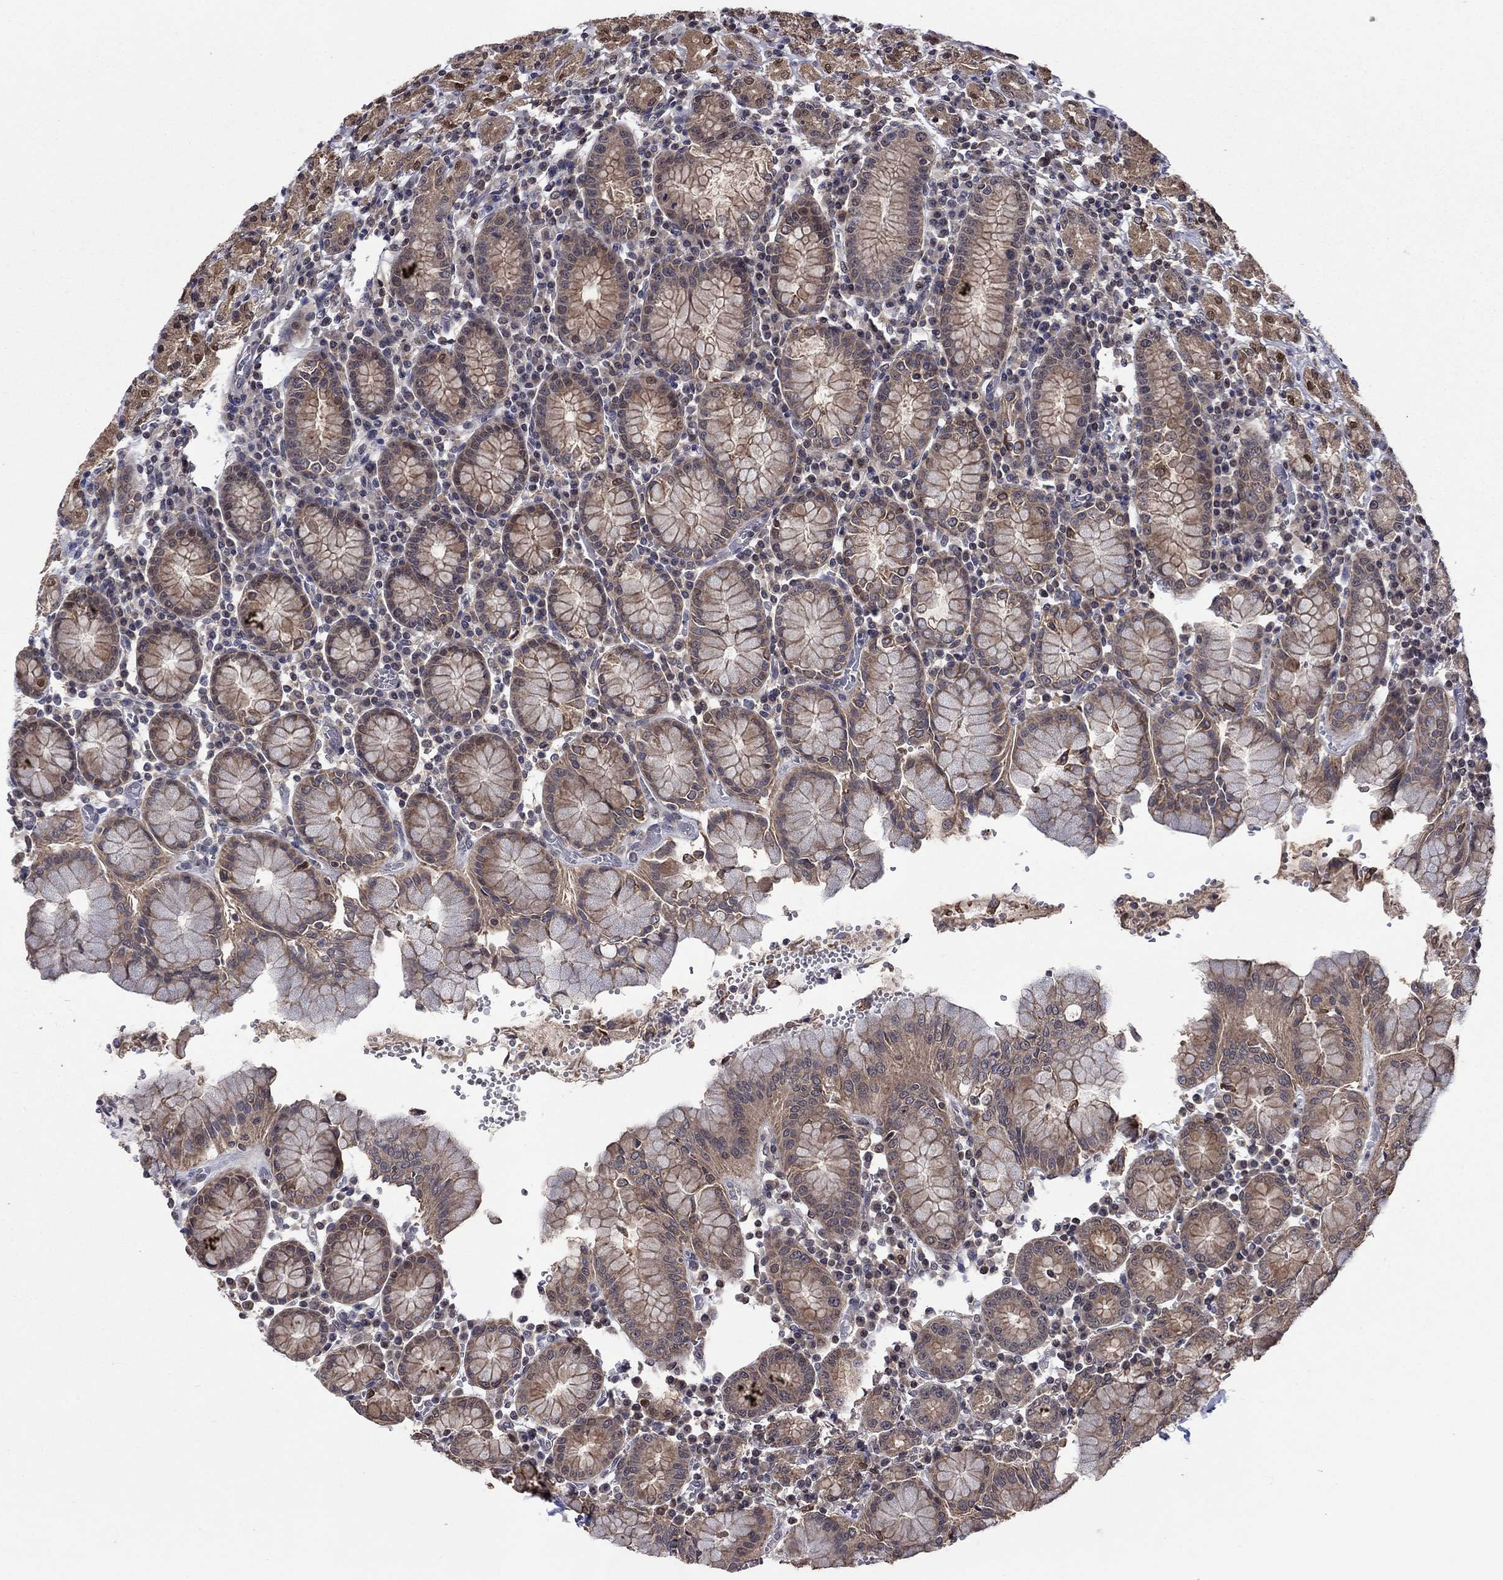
{"staining": {"intensity": "moderate", "quantity": "25%-75%", "location": "cytoplasmic/membranous"}, "tissue": "stomach", "cell_type": "Glandular cells", "image_type": "normal", "snomed": [{"axis": "morphology", "description": "Normal tissue, NOS"}, {"axis": "topography", "description": "Stomach, upper"}, {"axis": "topography", "description": "Stomach"}], "caption": "DAB immunohistochemical staining of normal stomach reveals moderate cytoplasmic/membranous protein positivity in about 25%-75% of glandular cells.", "gene": "IAH1", "patient": {"sex": "male", "age": 62}}